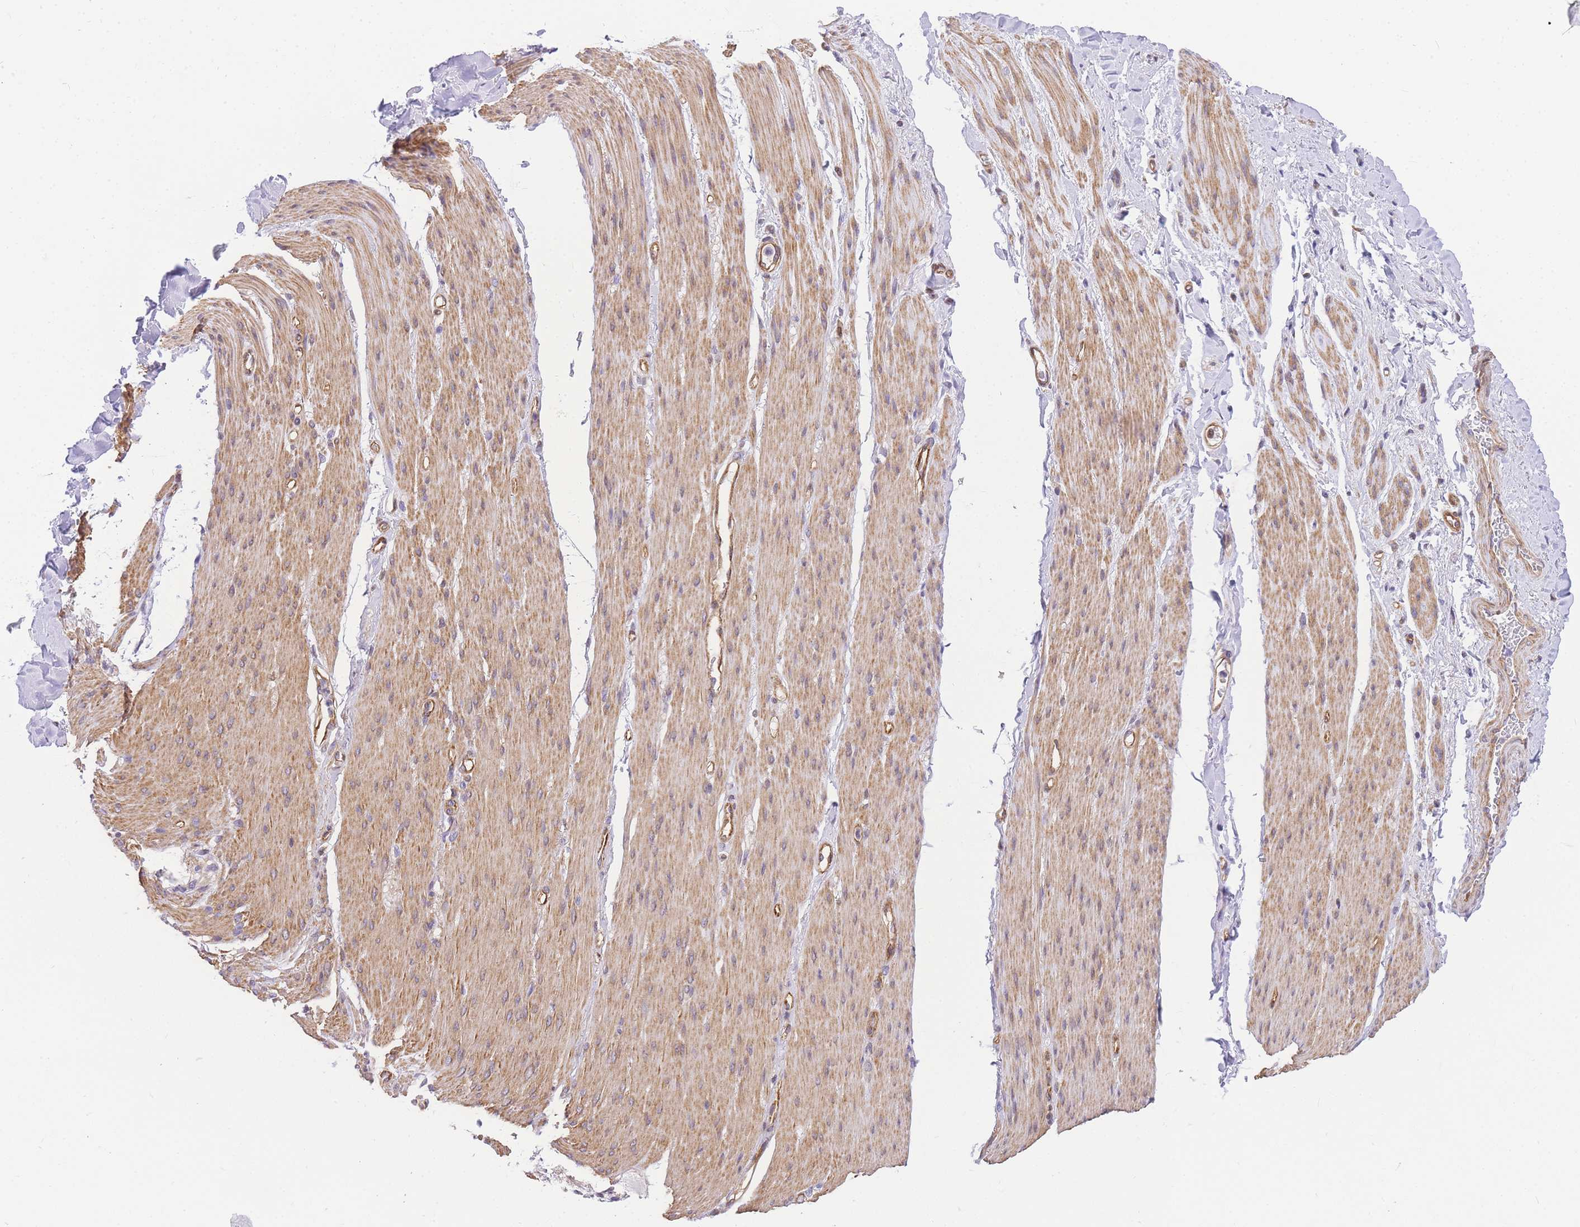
{"staining": {"intensity": "negative", "quantity": "none", "location": "none"}, "tissue": "adipose tissue", "cell_type": "Adipocytes", "image_type": "normal", "snomed": [{"axis": "morphology", "description": "Normal tissue, NOS"}, {"axis": "topography", "description": "Colon"}, {"axis": "topography", "description": "Peripheral nerve tissue"}], "caption": "IHC of normal human adipose tissue displays no expression in adipocytes.", "gene": "S100PBP", "patient": {"sex": "female", "age": 61}}